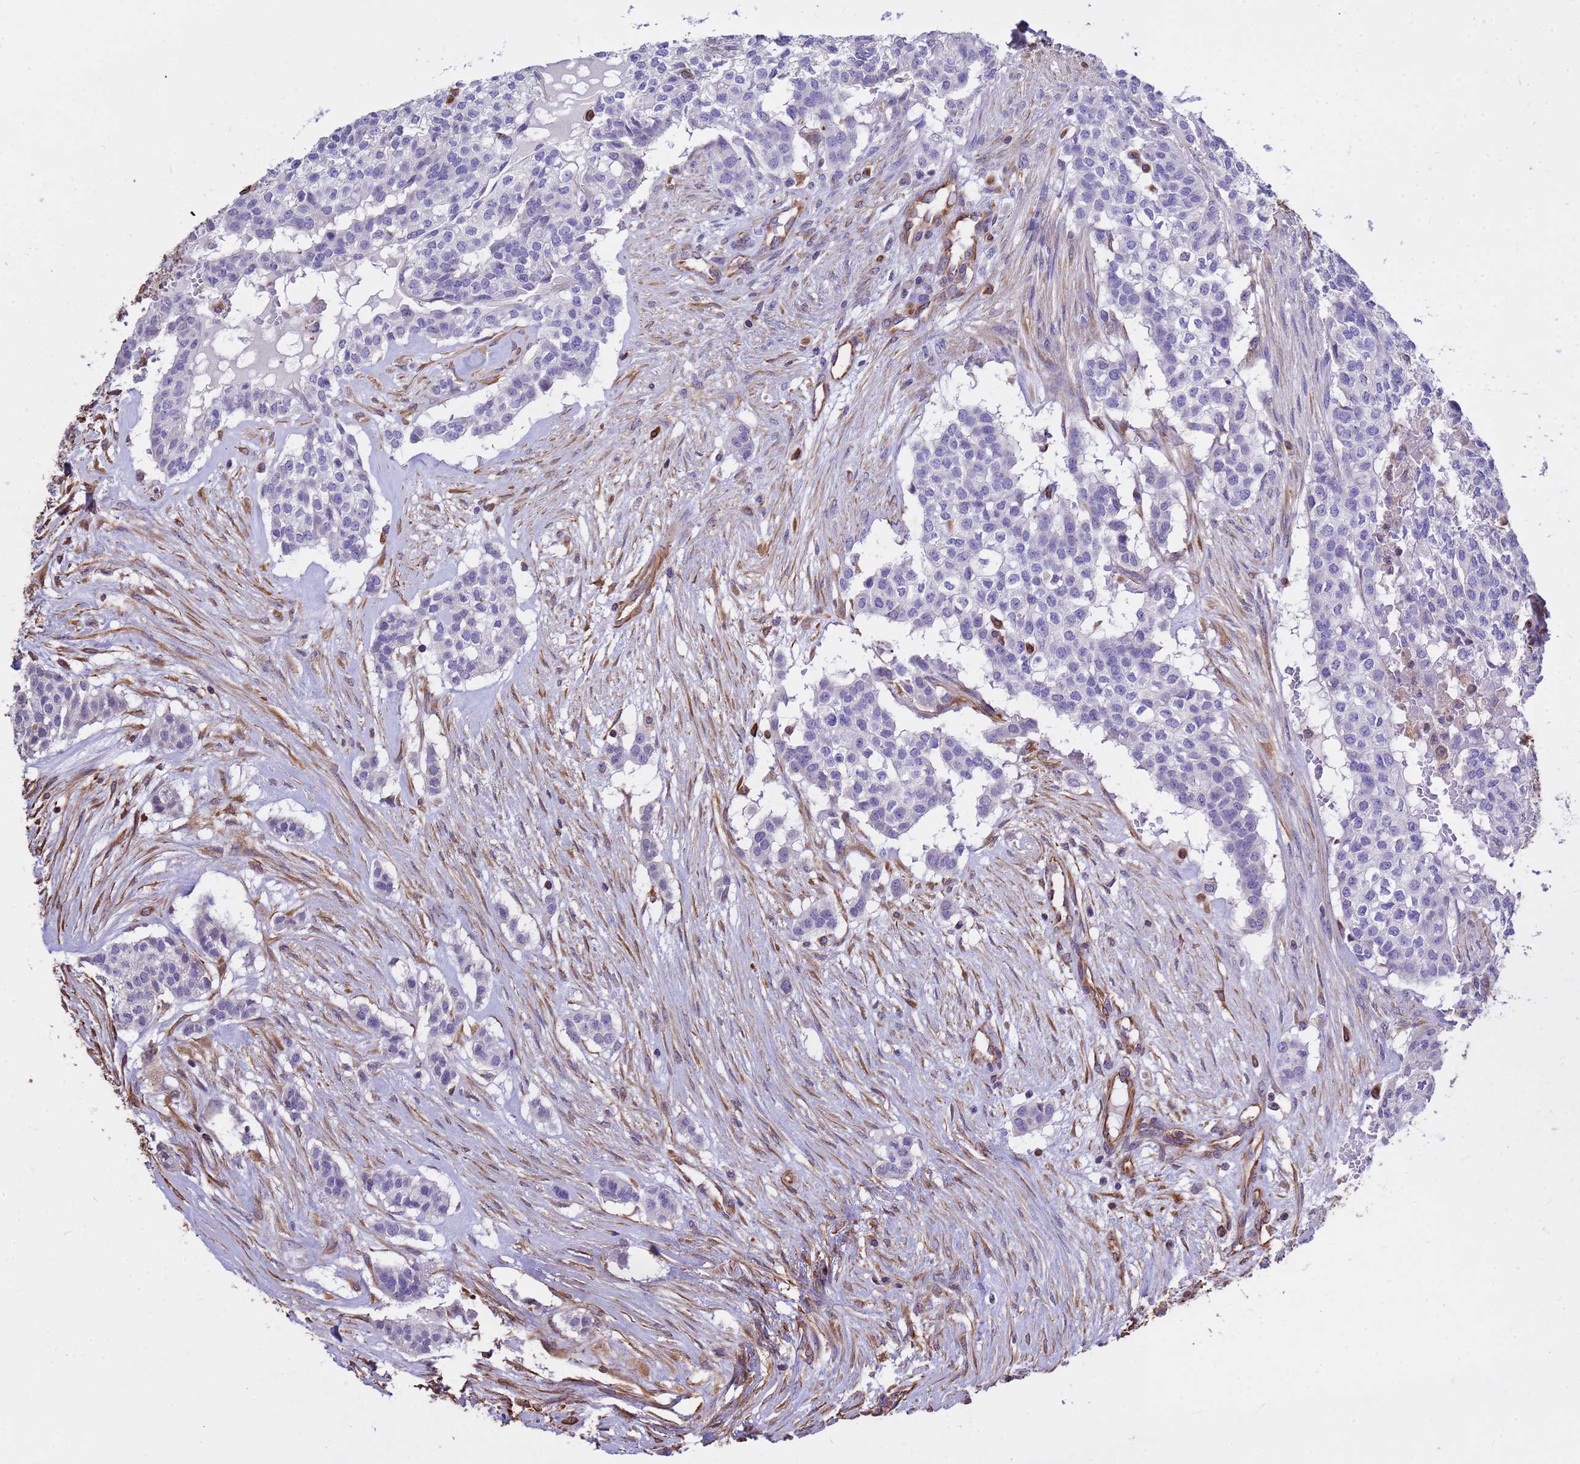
{"staining": {"intensity": "negative", "quantity": "none", "location": "none"}, "tissue": "head and neck cancer", "cell_type": "Tumor cells", "image_type": "cancer", "snomed": [{"axis": "morphology", "description": "Adenocarcinoma, NOS"}, {"axis": "topography", "description": "Head-Neck"}], "caption": "The IHC image has no significant positivity in tumor cells of head and neck adenocarcinoma tissue. The staining was performed using DAB to visualize the protein expression in brown, while the nuclei were stained in blue with hematoxylin (Magnification: 20x).", "gene": "TCEAL3", "patient": {"sex": "male", "age": 81}}